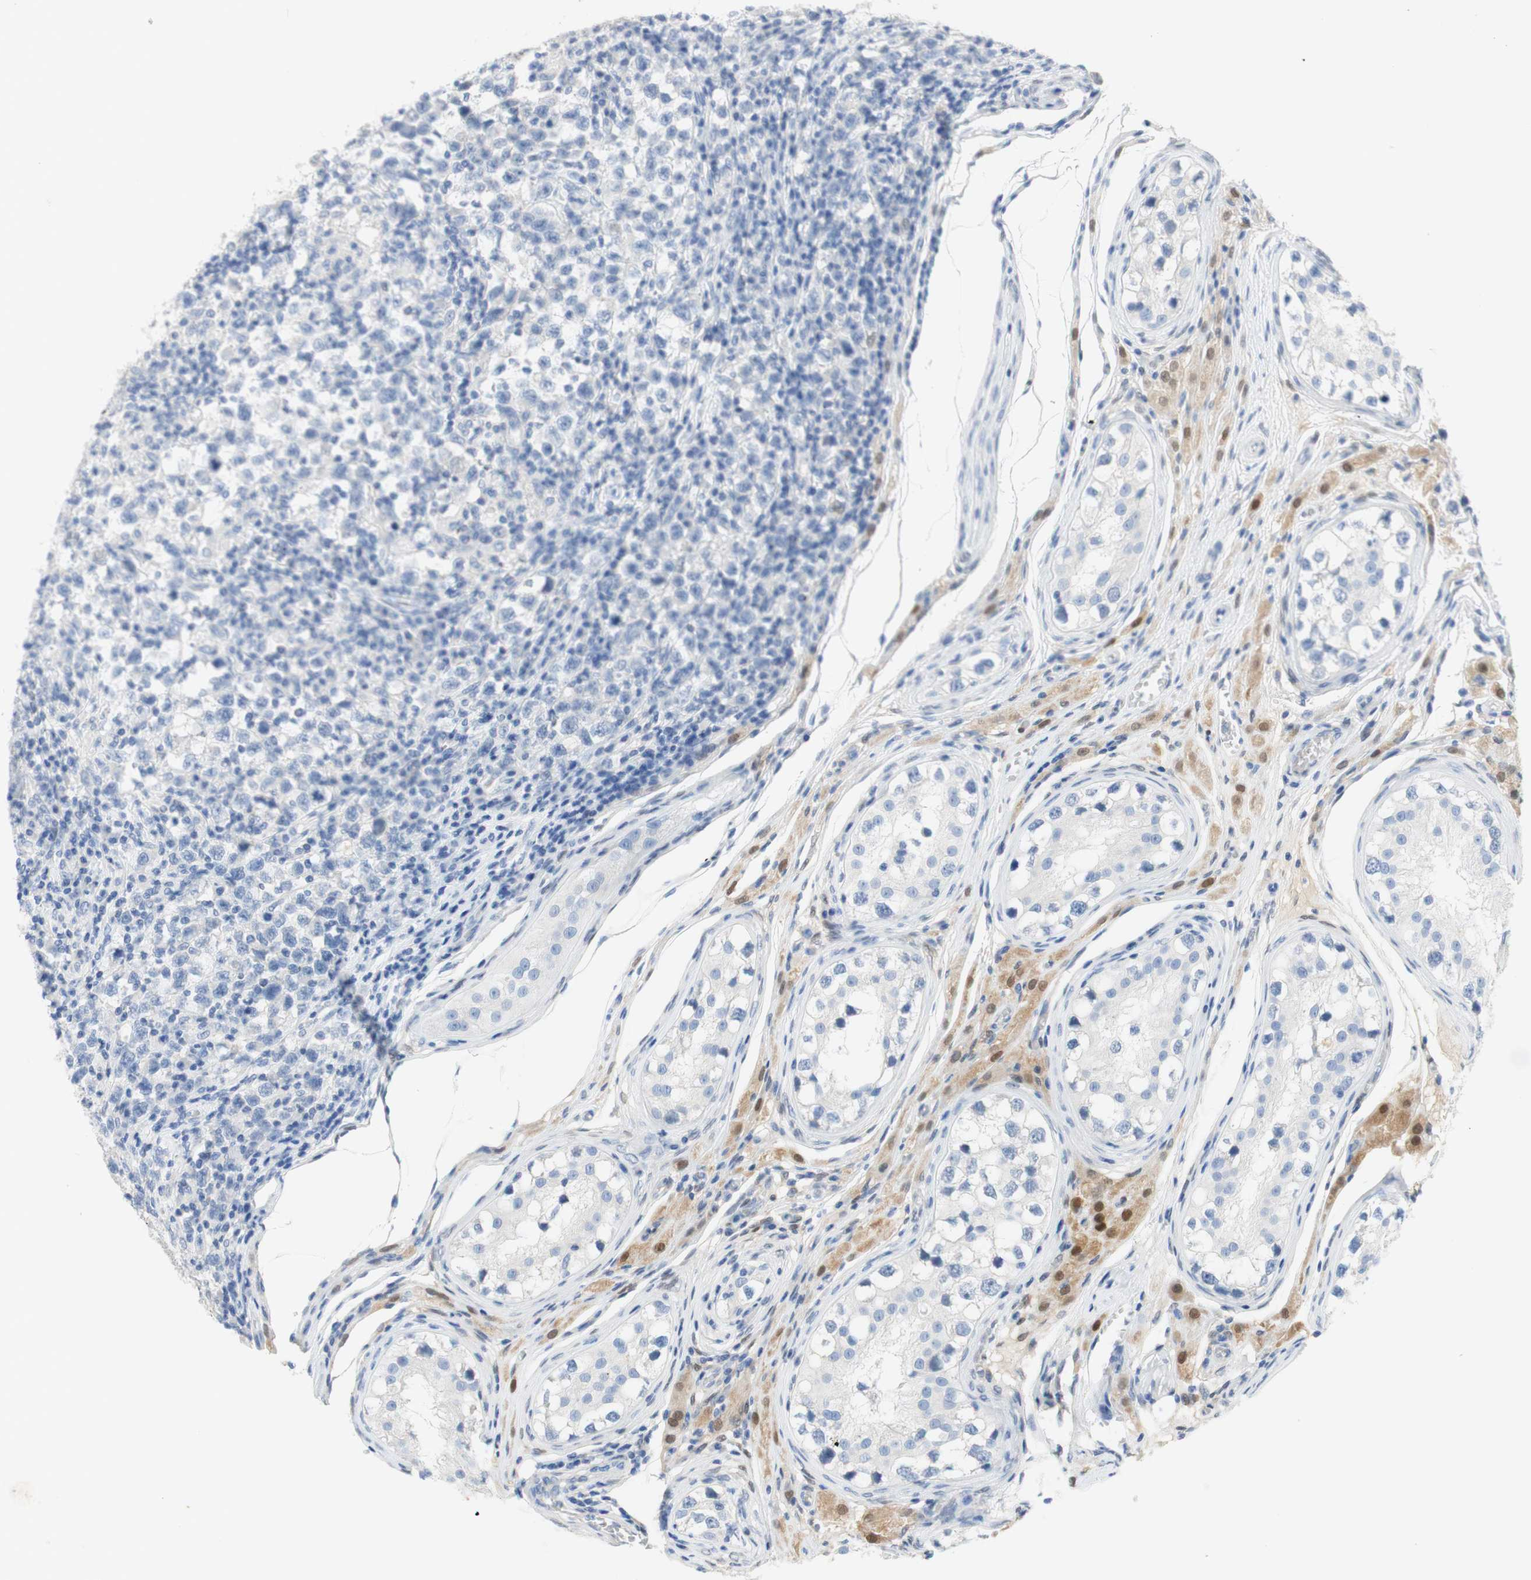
{"staining": {"intensity": "negative", "quantity": "none", "location": "none"}, "tissue": "testis cancer", "cell_type": "Tumor cells", "image_type": "cancer", "snomed": [{"axis": "morphology", "description": "Carcinoma, Embryonal, NOS"}, {"axis": "topography", "description": "Testis"}], "caption": "This is a photomicrograph of immunohistochemistry staining of testis cancer, which shows no staining in tumor cells.", "gene": "SELENBP1", "patient": {"sex": "male", "age": 21}}